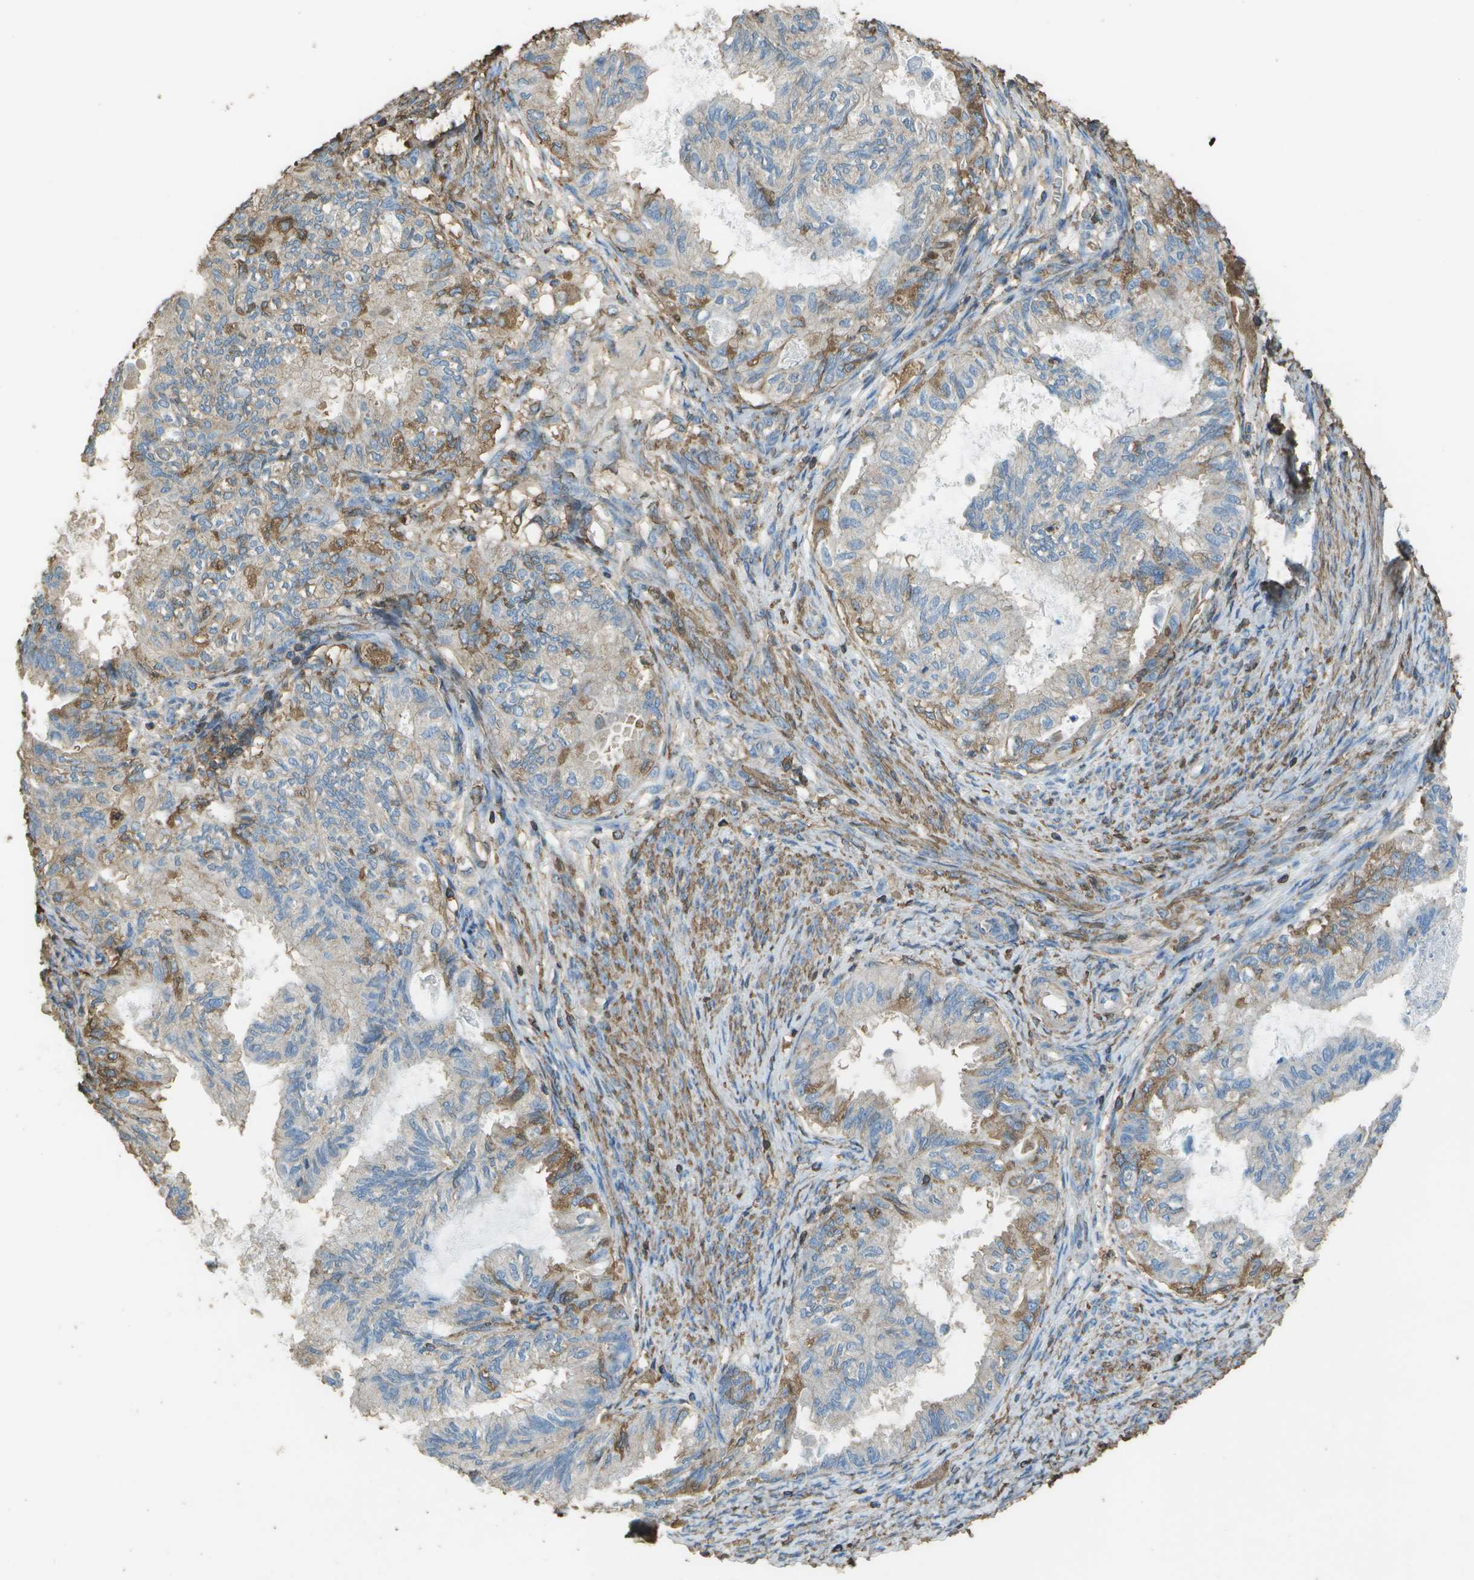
{"staining": {"intensity": "moderate", "quantity": "<25%", "location": "cytoplasmic/membranous"}, "tissue": "cervical cancer", "cell_type": "Tumor cells", "image_type": "cancer", "snomed": [{"axis": "morphology", "description": "Normal tissue, NOS"}, {"axis": "morphology", "description": "Adenocarcinoma, NOS"}, {"axis": "topography", "description": "Cervix"}, {"axis": "topography", "description": "Endometrium"}], "caption": "Human cervical adenocarcinoma stained for a protein (brown) shows moderate cytoplasmic/membranous positive expression in approximately <25% of tumor cells.", "gene": "CYP4F11", "patient": {"sex": "female", "age": 86}}